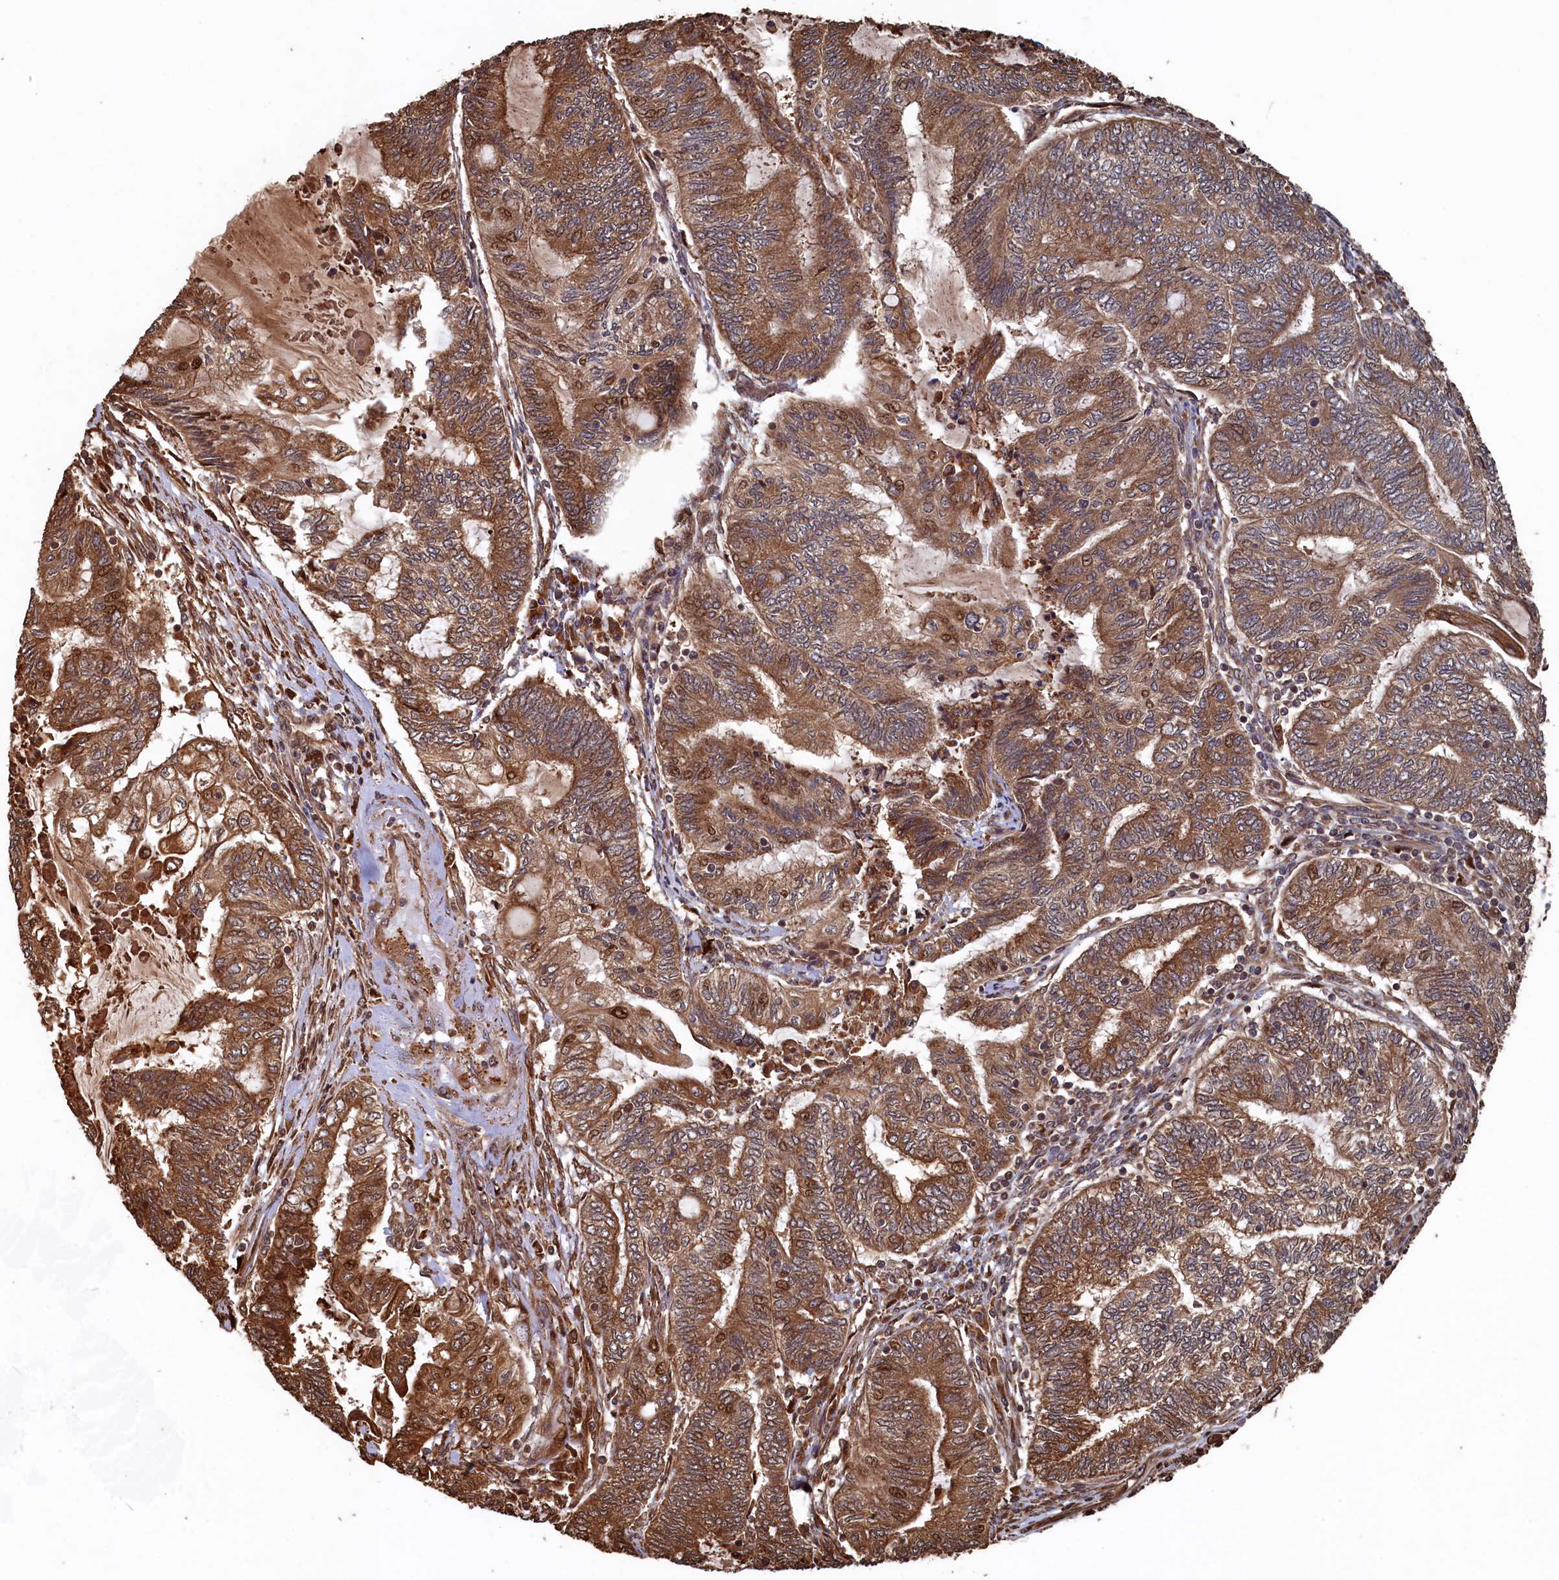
{"staining": {"intensity": "moderate", "quantity": ">75%", "location": "cytoplasmic/membranous"}, "tissue": "endometrial cancer", "cell_type": "Tumor cells", "image_type": "cancer", "snomed": [{"axis": "morphology", "description": "Adenocarcinoma, NOS"}, {"axis": "topography", "description": "Uterus"}, {"axis": "topography", "description": "Endometrium"}], "caption": "The immunohistochemical stain shows moderate cytoplasmic/membranous expression in tumor cells of endometrial cancer tissue.", "gene": "PIGN", "patient": {"sex": "female", "age": 70}}